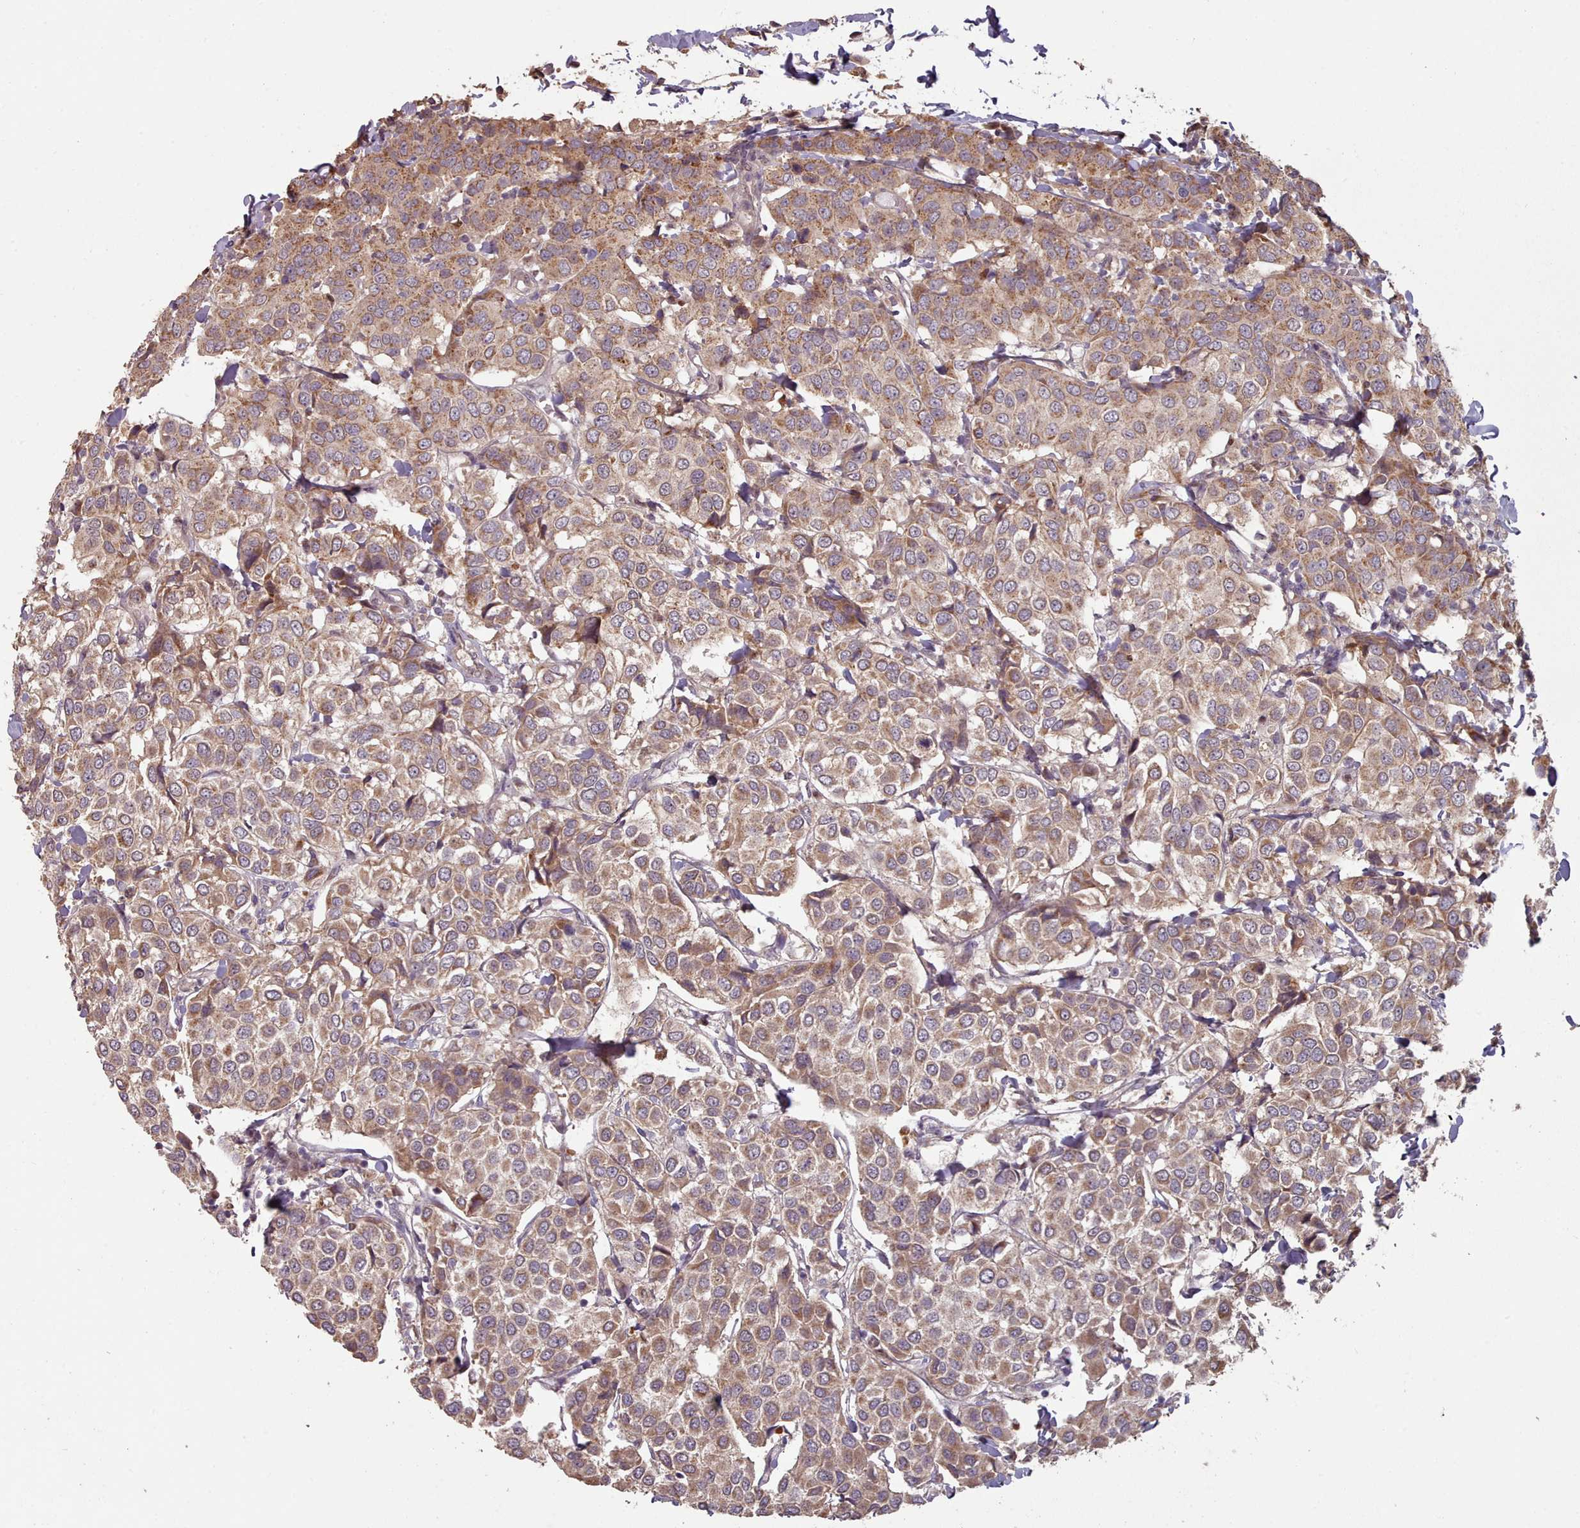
{"staining": {"intensity": "moderate", "quantity": ">75%", "location": "cytoplasmic/membranous"}, "tissue": "breast cancer", "cell_type": "Tumor cells", "image_type": "cancer", "snomed": [{"axis": "morphology", "description": "Duct carcinoma"}, {"axis": "topography", "description": "Breast"}], "caption": "Brown immunohistochemical staining in intraductal carcinoma (breast) shows moderate cytoplasmic/membranous expression in about >75% of tumor cells.", "gene": "ERCC6L", "patient": {"sex": "female", "age": 55}}